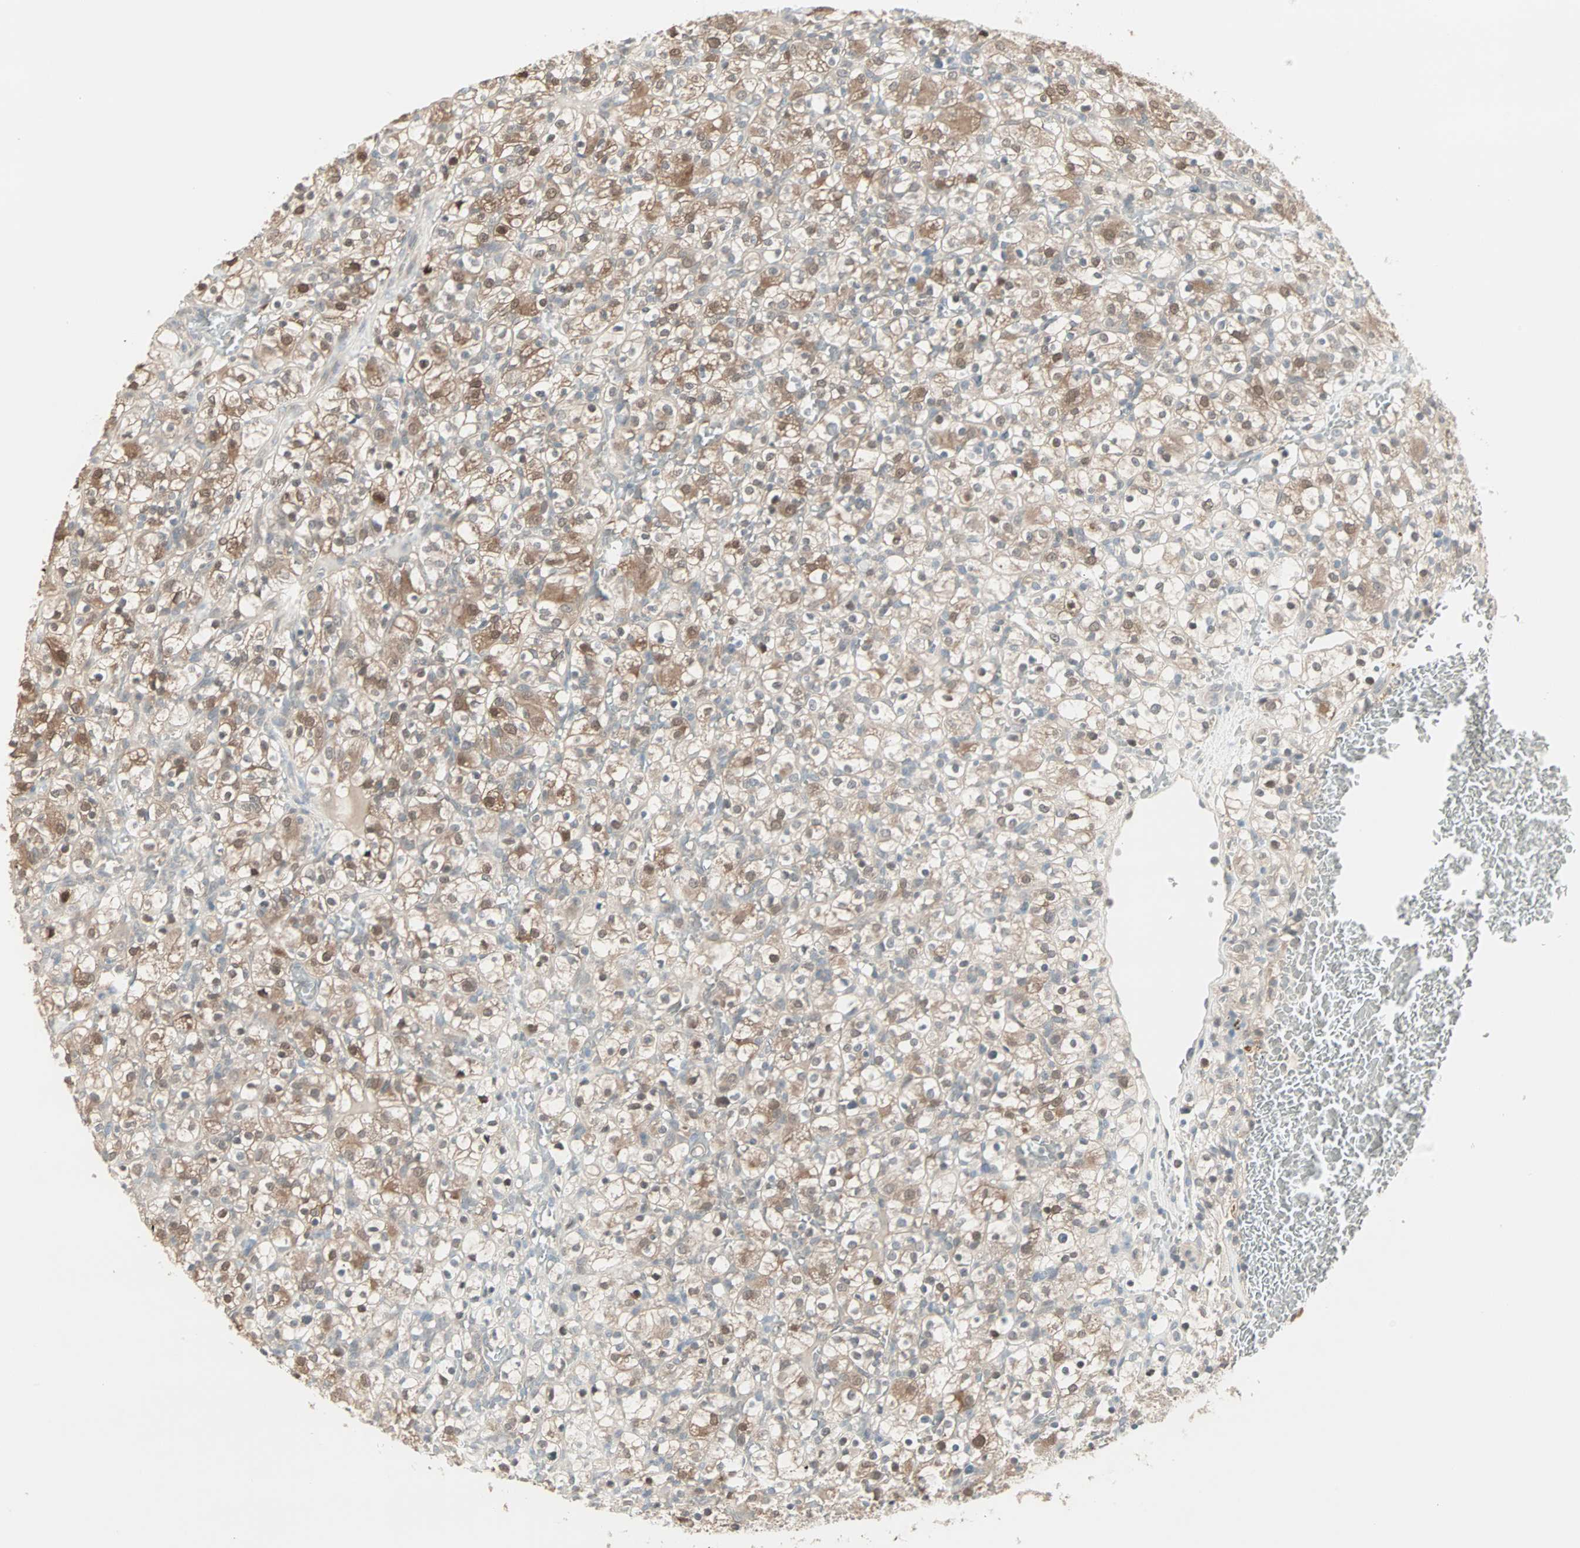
{"staining": {"intensity": "moderate", "quantity": "25%-75%", "location": "cytoplasmic/membranous,nuclear"}, "tissue": "renal cancer", "cell_type": "Tumor cells", "image_type": "cancer", "snomed": [{"axis": "morphology", "description": "Normal tissue, NOS"}, {"axis": "morphology", "description": "Adenocarcinoma, NOS"}, {"axis": "topography", "description": "Kidney"}], "caption": "A brown stain labels moderate cytoplasmic/membranous and nuclear staining of a protein in human renal adenocarcinoma tumor cells.", "gene": "PTPA", "patient": {"sex": "female", "age": 72}}